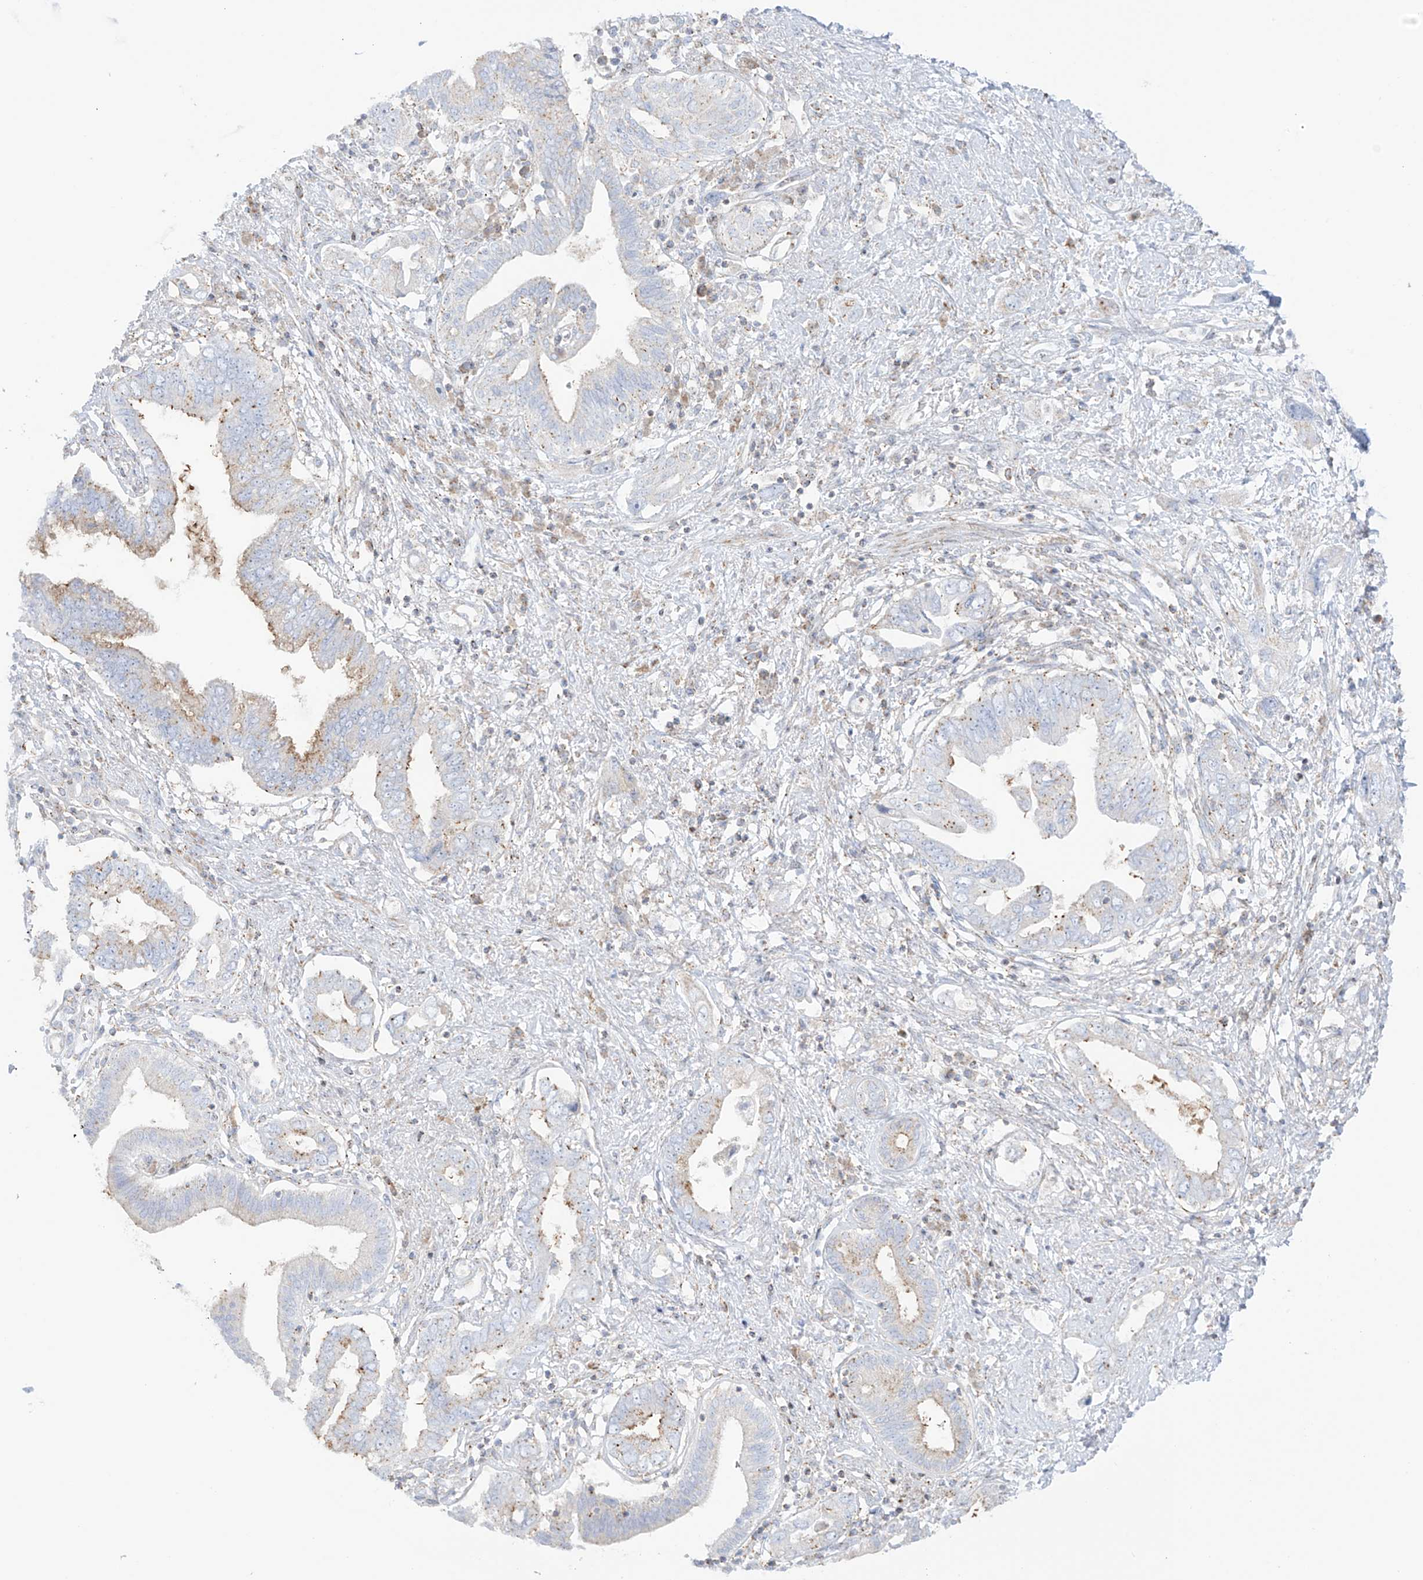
{"staining": {"intensity": "moderate", "quantity": "<25%", "location": "cytoplasmic/membranous"}, "tissue": "pancreatic cancer", "cell_type": "Tumor cells", "image_type": "cancer", "snomed": [{"axis": "morphology", "description": "Adenocarcinoma, NOS"}, {"axis": "topography", "description": "Pancreas"}], "caption": "A brown stain labels moderate cytoplasmic/membranous staining of a protein in pancreatic cancer (adenocarcinoma) tumor cells.", "gene": "XKR3", "patient": {"sex": "female", "age": 73}}